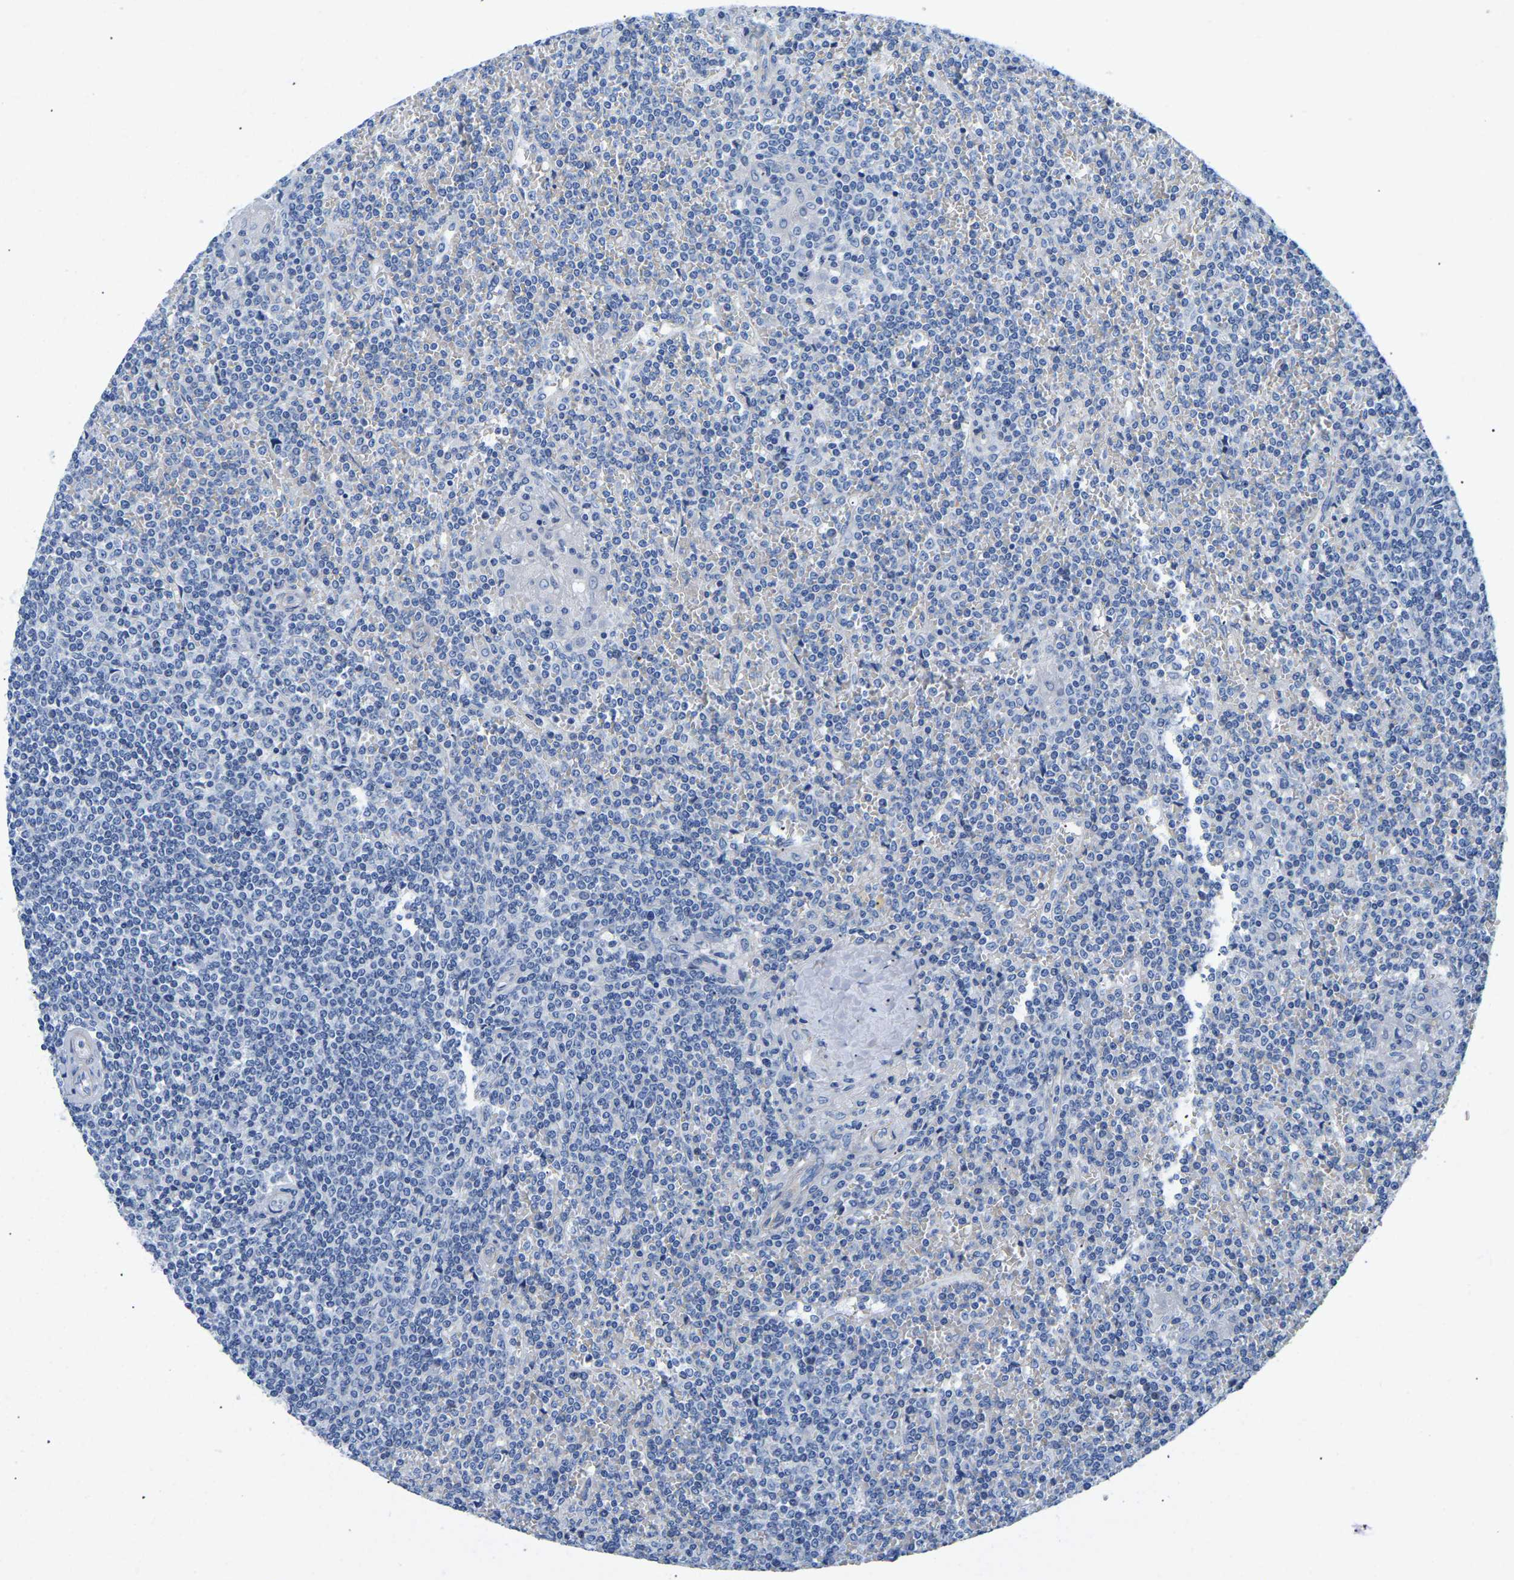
{"staining": {"intensity": "negative", "quantity": "none", "location": "none"}, "tissue": "lymphoma", "cell_type": "Tumor cells", "image_type": "cancer", "snomed": [{"axis": "morphology", "description": "Malignant lymphoma, non-Hodgkin's type, Low grade"}, {"axis": "topography", "description": "Spleen"}], "caption": "Immunohistochemistry (IHC) histopathology image of neoplastic tissue: lymphoma stained with DAB (3,3'-diaminobenzidine) displays no significant protein expression in tumor cells.", "gene": "UPK3A", "patient": {"sex": "female", "age": 19}}